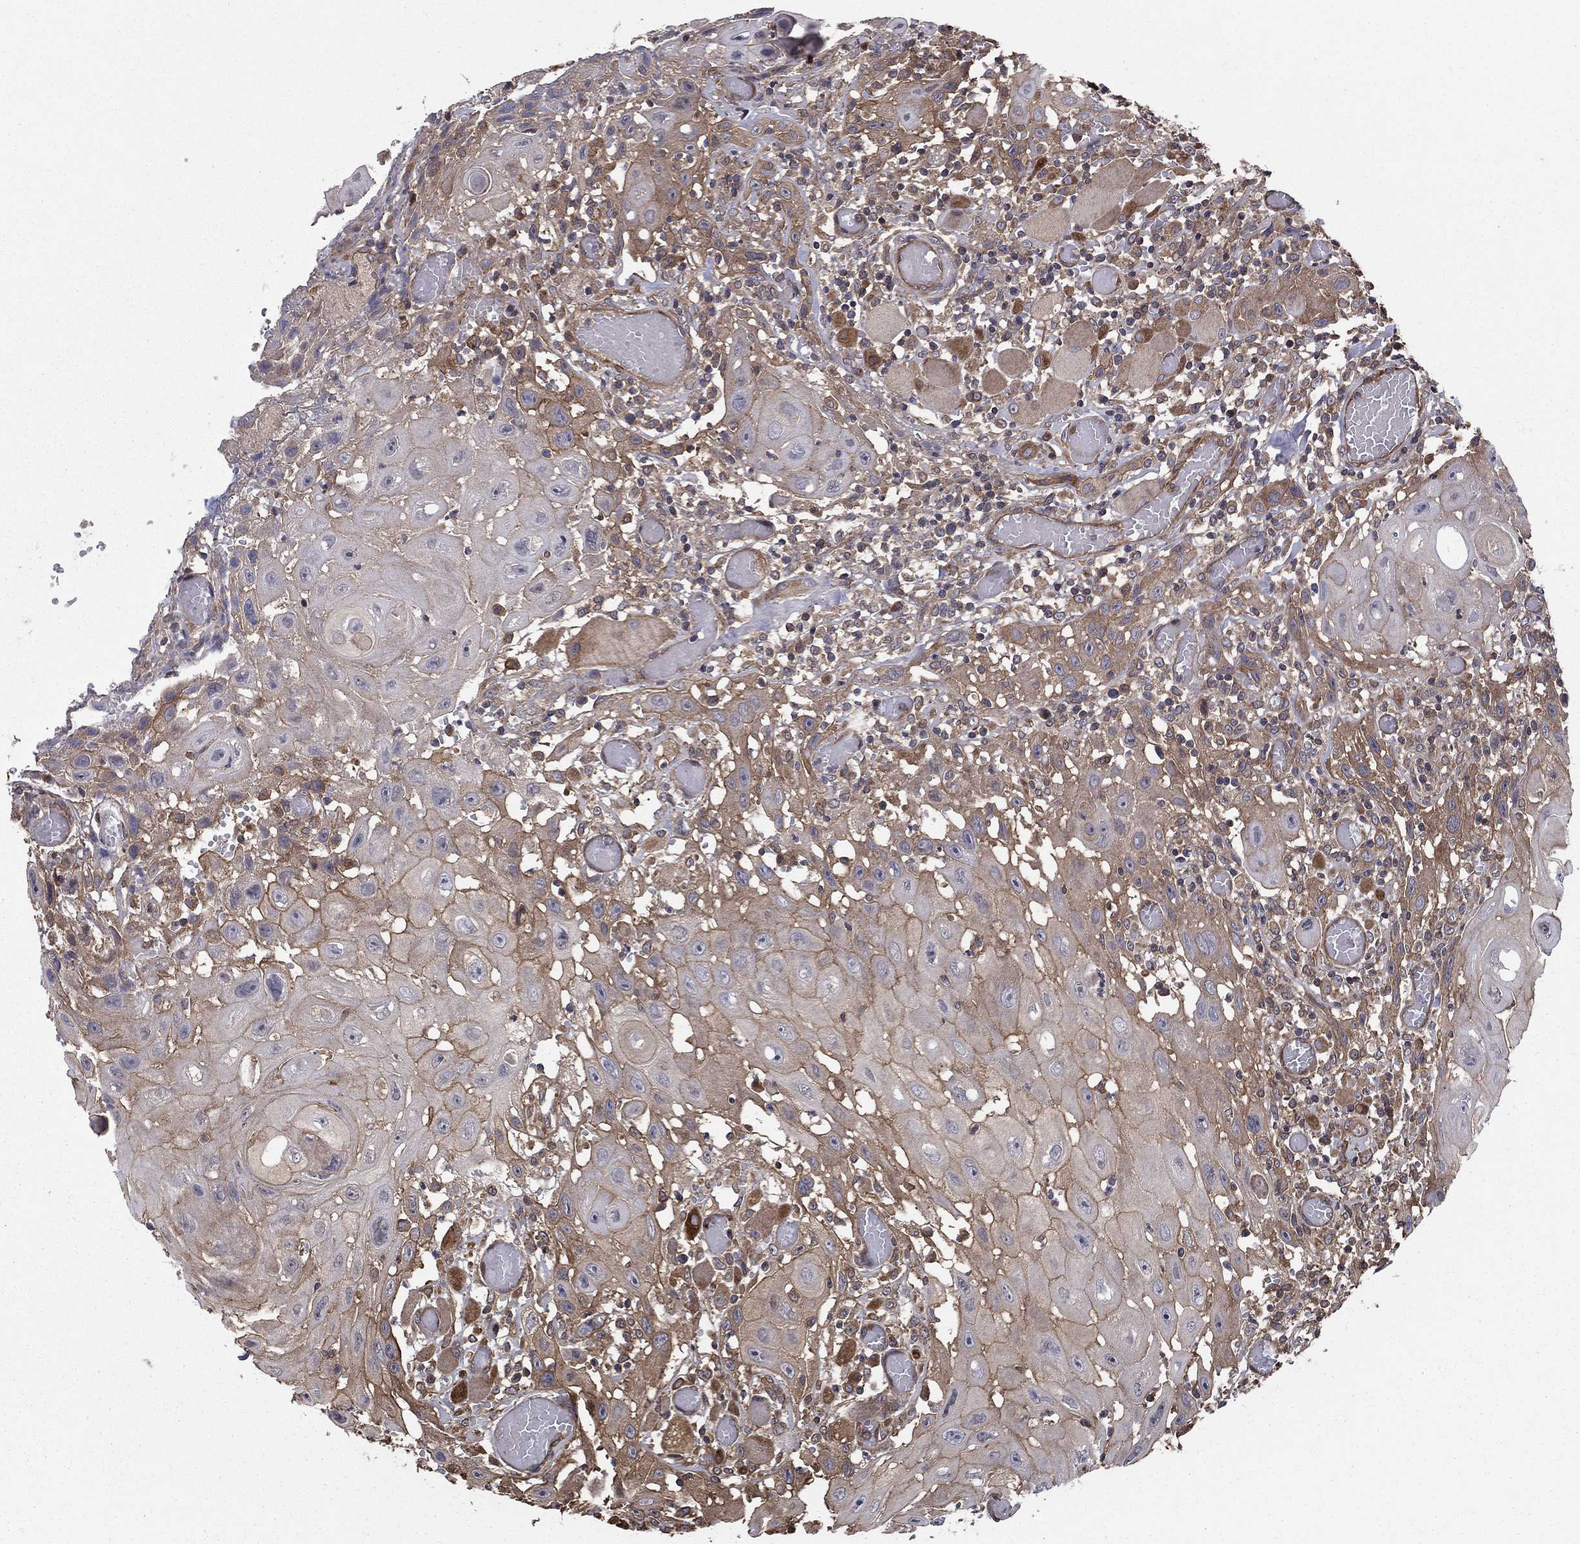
{"staining": {"intensity": "weak", "quantity": ">75%", "location": "cytoplasmic/membranous"}, "tissue": "head and neck cancer", "cell_type": "Tumor cells", "image_type": "cancer", "snomed": [{"axis": "morphology", "description": "Normal tissue, NOS"}, {"axis": "morphology", "description": "Squamous cell carcinoma, NOS"}, {"axis": "topography", "description": "Oral tissue"}, {"axis": "topography", "description": "Head-Neck"}], "caption": "Approximately >75% of tumor cells in human head and neck squamous cell carcinoma show weak cytoplasmic/membranous protein staining as visualized by brown immunohistochemical staining.", "gene": "BABAM2", "patient": {"sex": "male", "age": 71}}